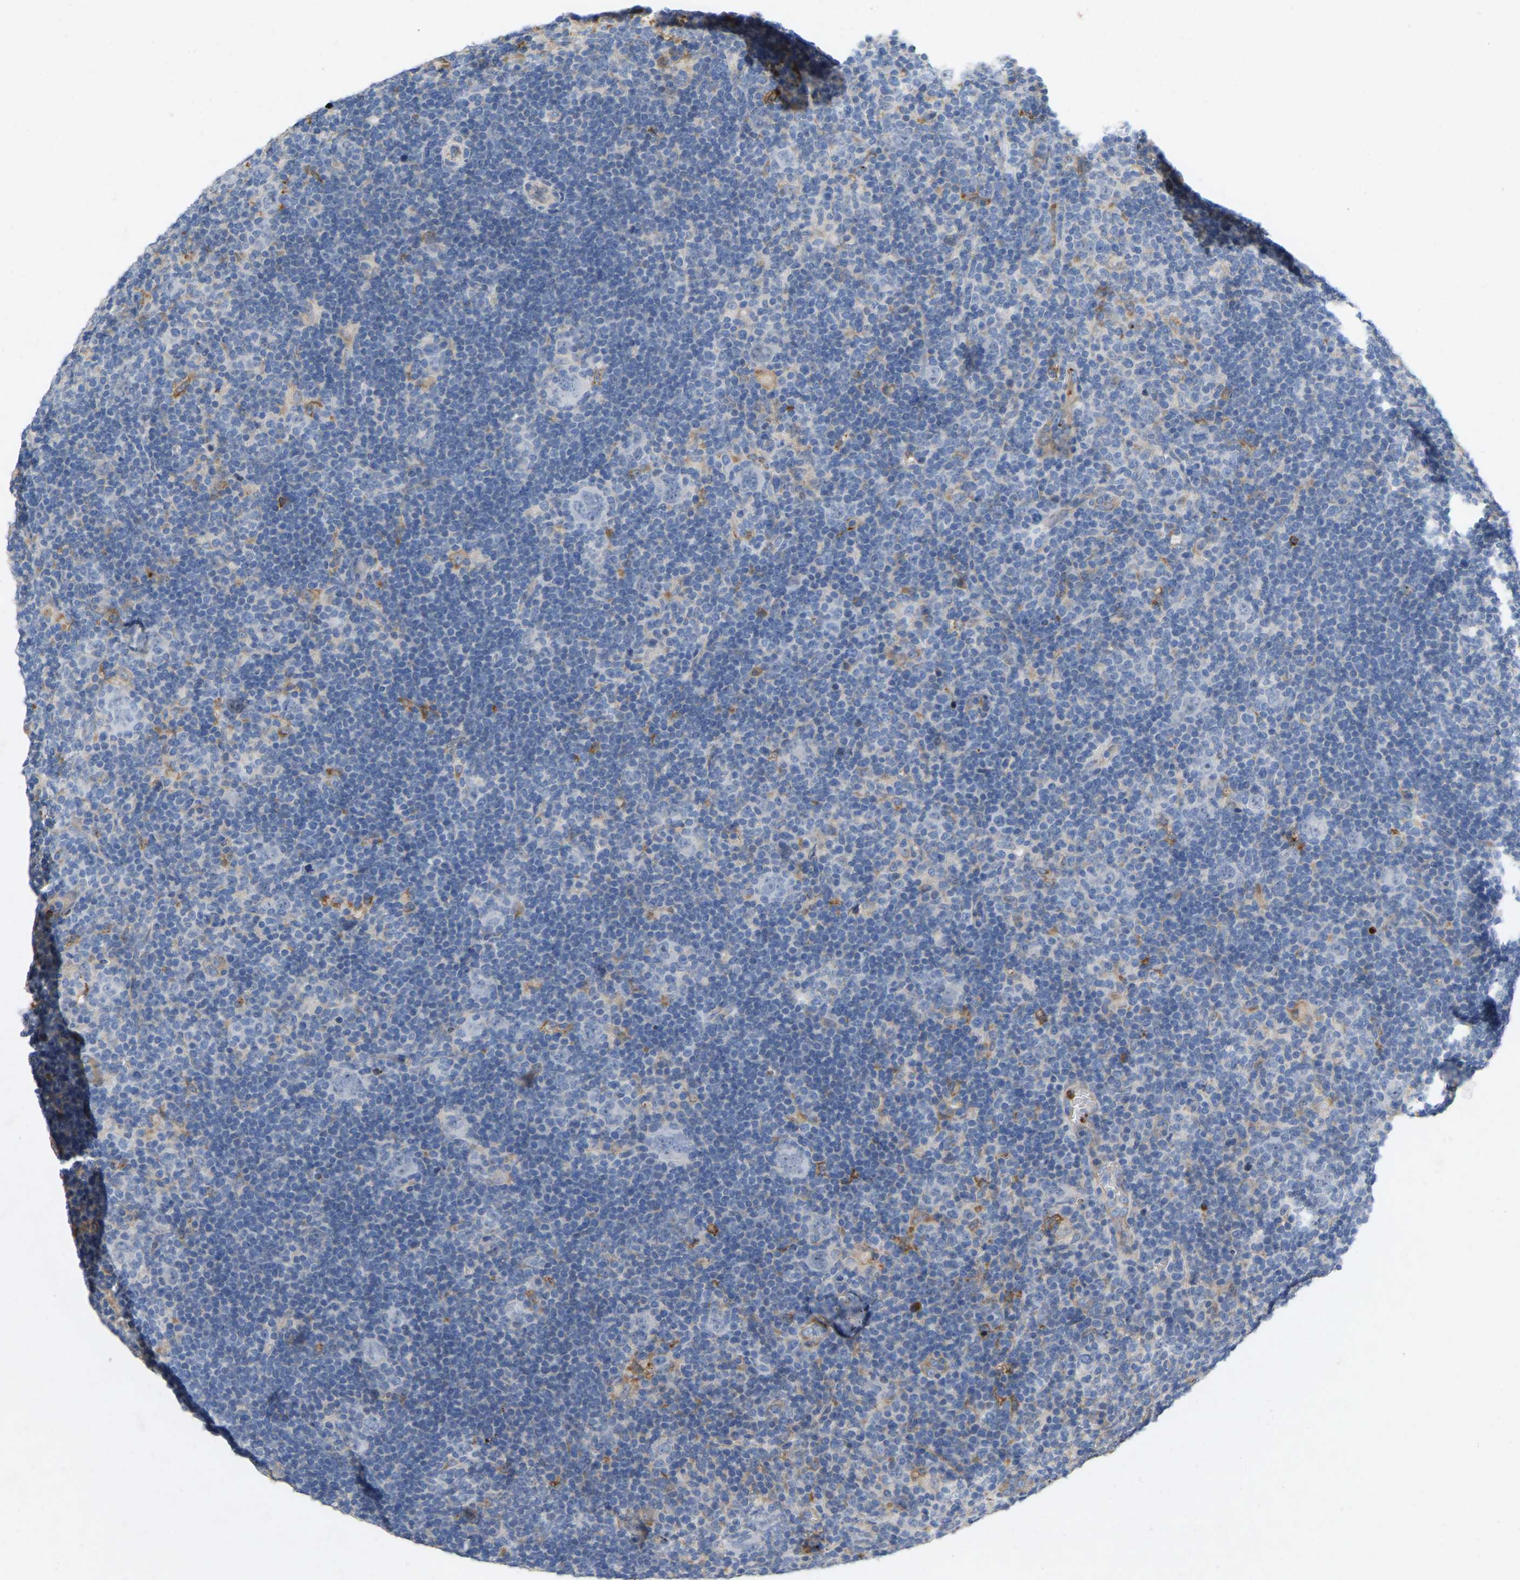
{"staining": {"intensity": "negative", "quantity": "none", "location": "none"}, "tissue": "lymphoma", "cell_type": "Tumor cells", "image_type": "cancer", "snomed": [{"axis": "morphology", "description": "Hodgkin's disease, NOS"}, {"axis": "topography", "description": "Lymph node"}], "caption": "An image of Hodgkin's disease stained for a protein shows no brown staining in tumor cells. The staining is performed using DAB brown chromogen with nuclei counter-stained in using hematoxylin.", "gene": "RHEB", "patient": {"sex": "female", "age": 57}}